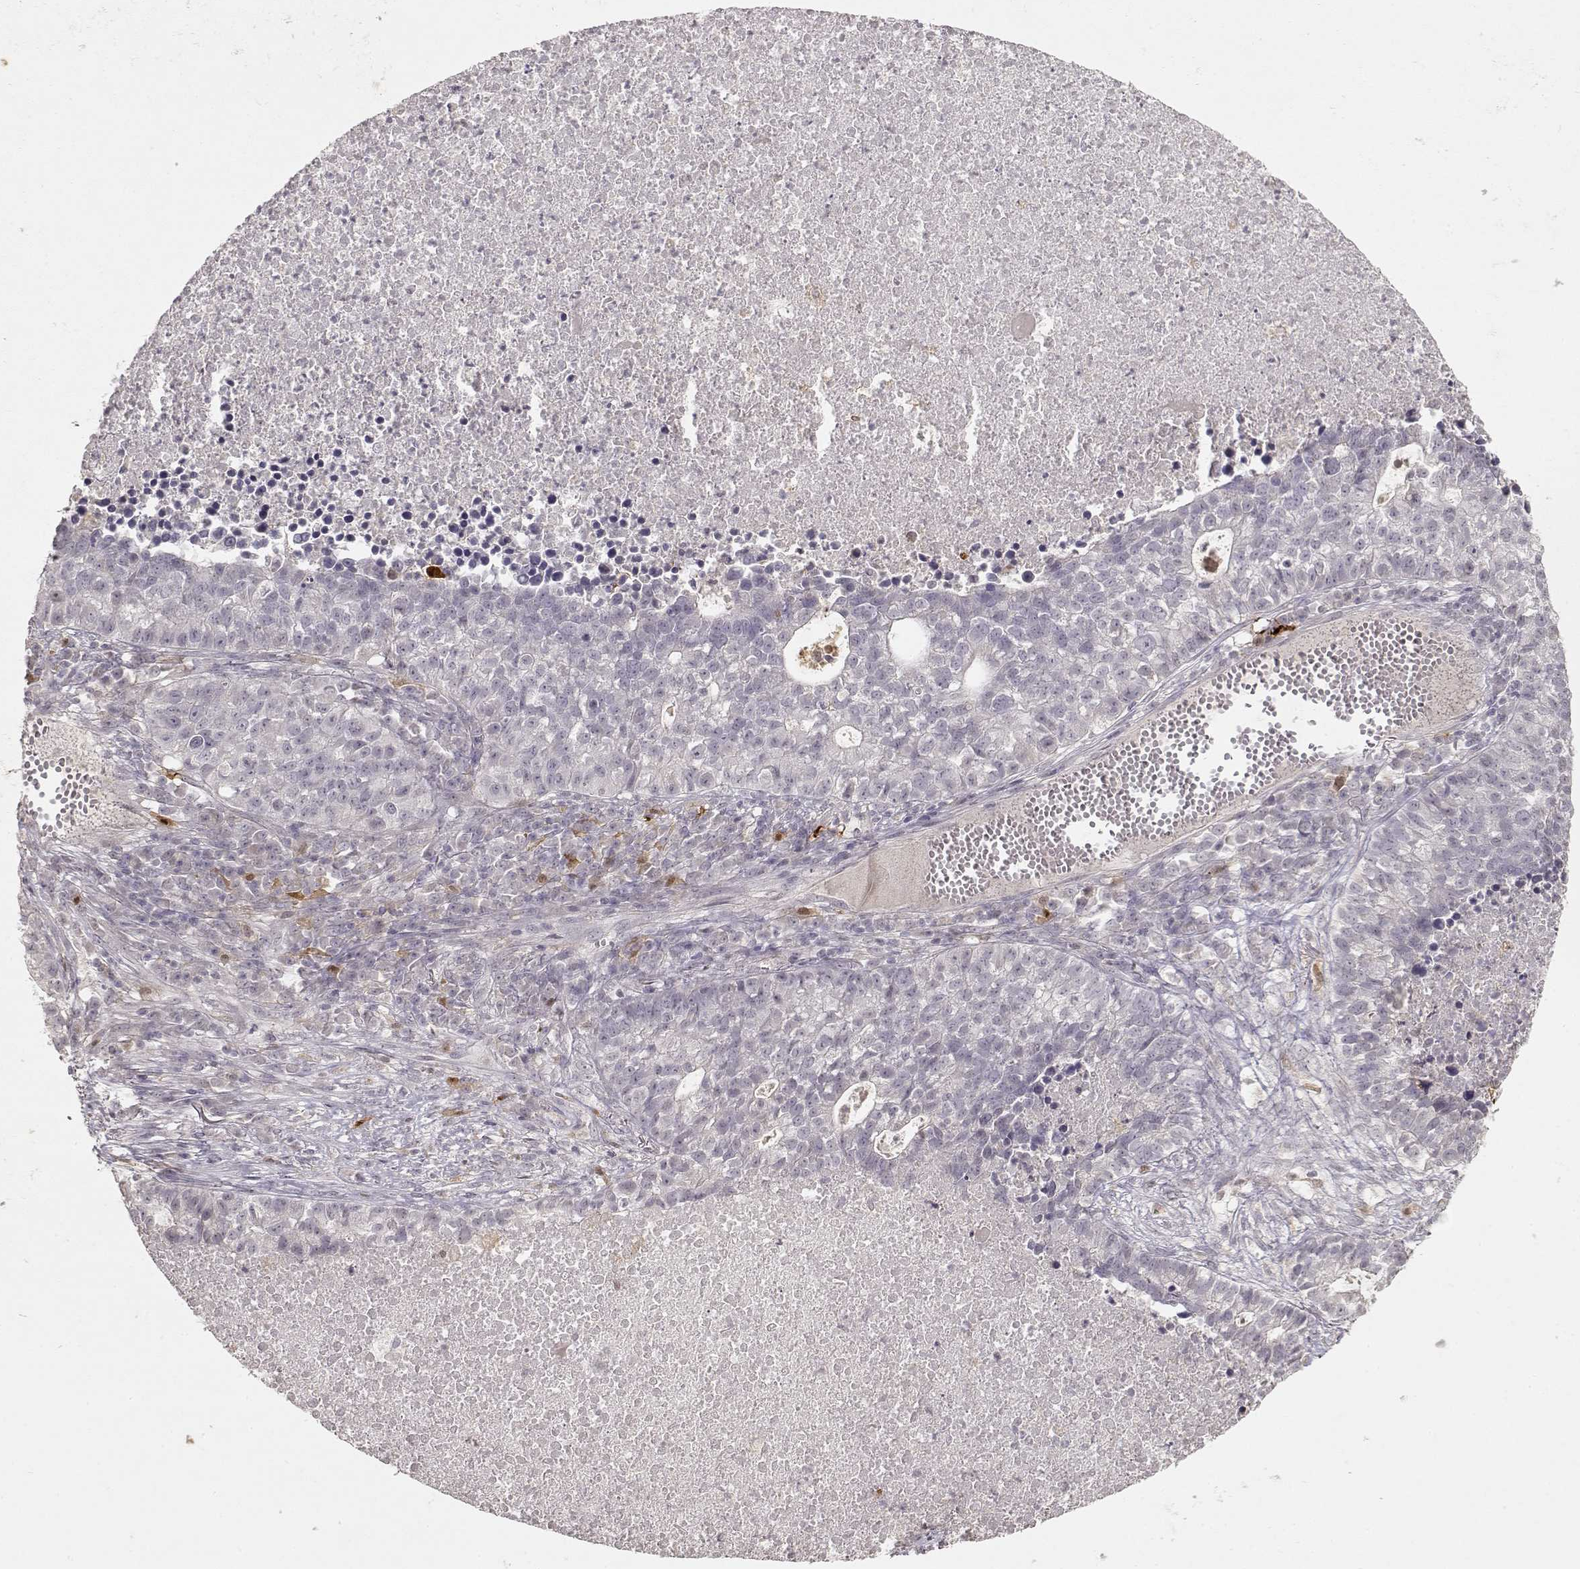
{"staining": {"intensity": "negative", "quantity": "none", "location": "none"}, "tissue": "lung cancer", "cell_type": "Tumor cells", "image_type": "cancer", "snomed": [{"axis": "morphology", "description": "Adenocarcinoma, NOS"}, {"axis": "topography", "description": "Lung"}], "caption": "Image shows no significant protein positivity in tumor cells of lung cancer (adenocarcinoma).", "gene": "S100B", "patient": {"sex": "male", "age": 57}}